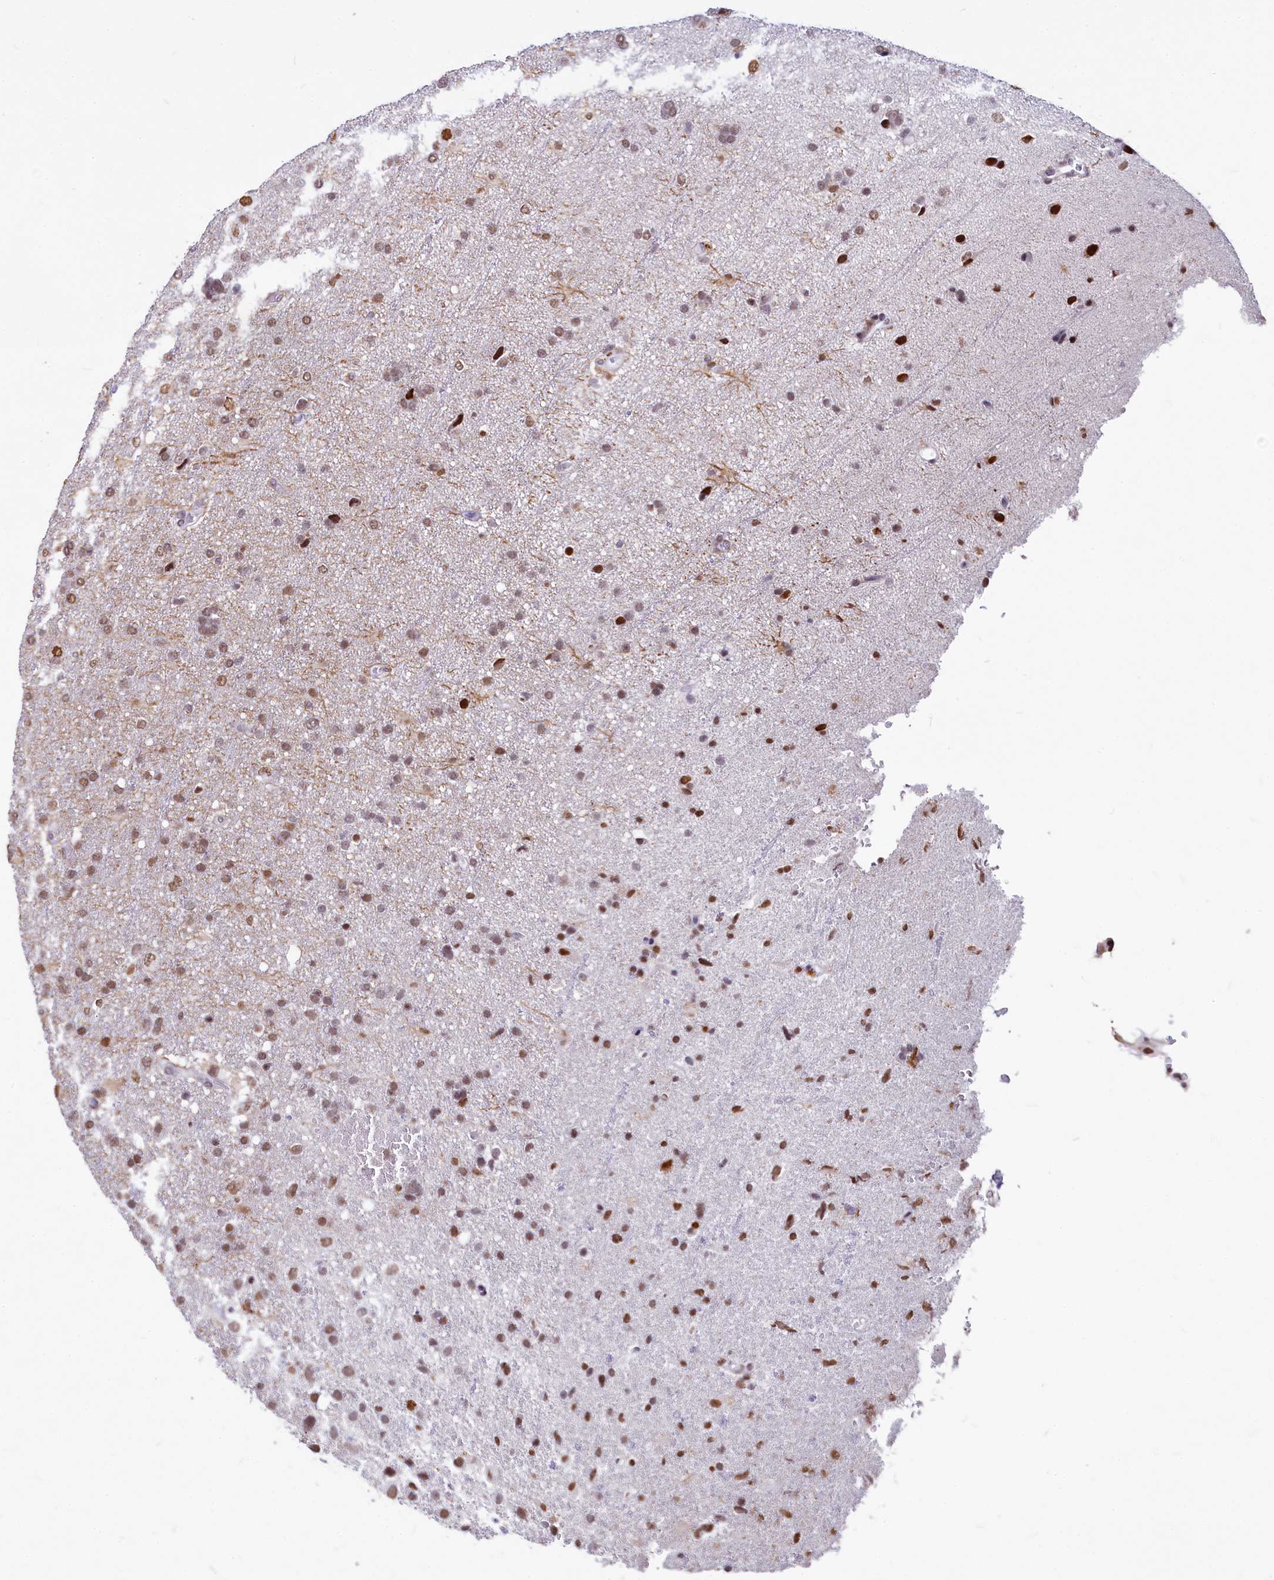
{"staining": {"intensity": "weak", "quantity": ">75%", "location": "nuclear"}, "tissue": "glioma", "cell_type": "Tumor cells", "image_type": "cancer", "snomed": [{"axis": "morphology", "description": "Glioma, malignant, High grade"}, {"axis": "topography", "description": "Brain"}], "caption": "The photomicrograph reveals a brown stain indicating the presence of a protein in the nuclear of tumor cells in glioma.", "gene": "PARPBP", "patient": {"sex": "male", "age": 61}}